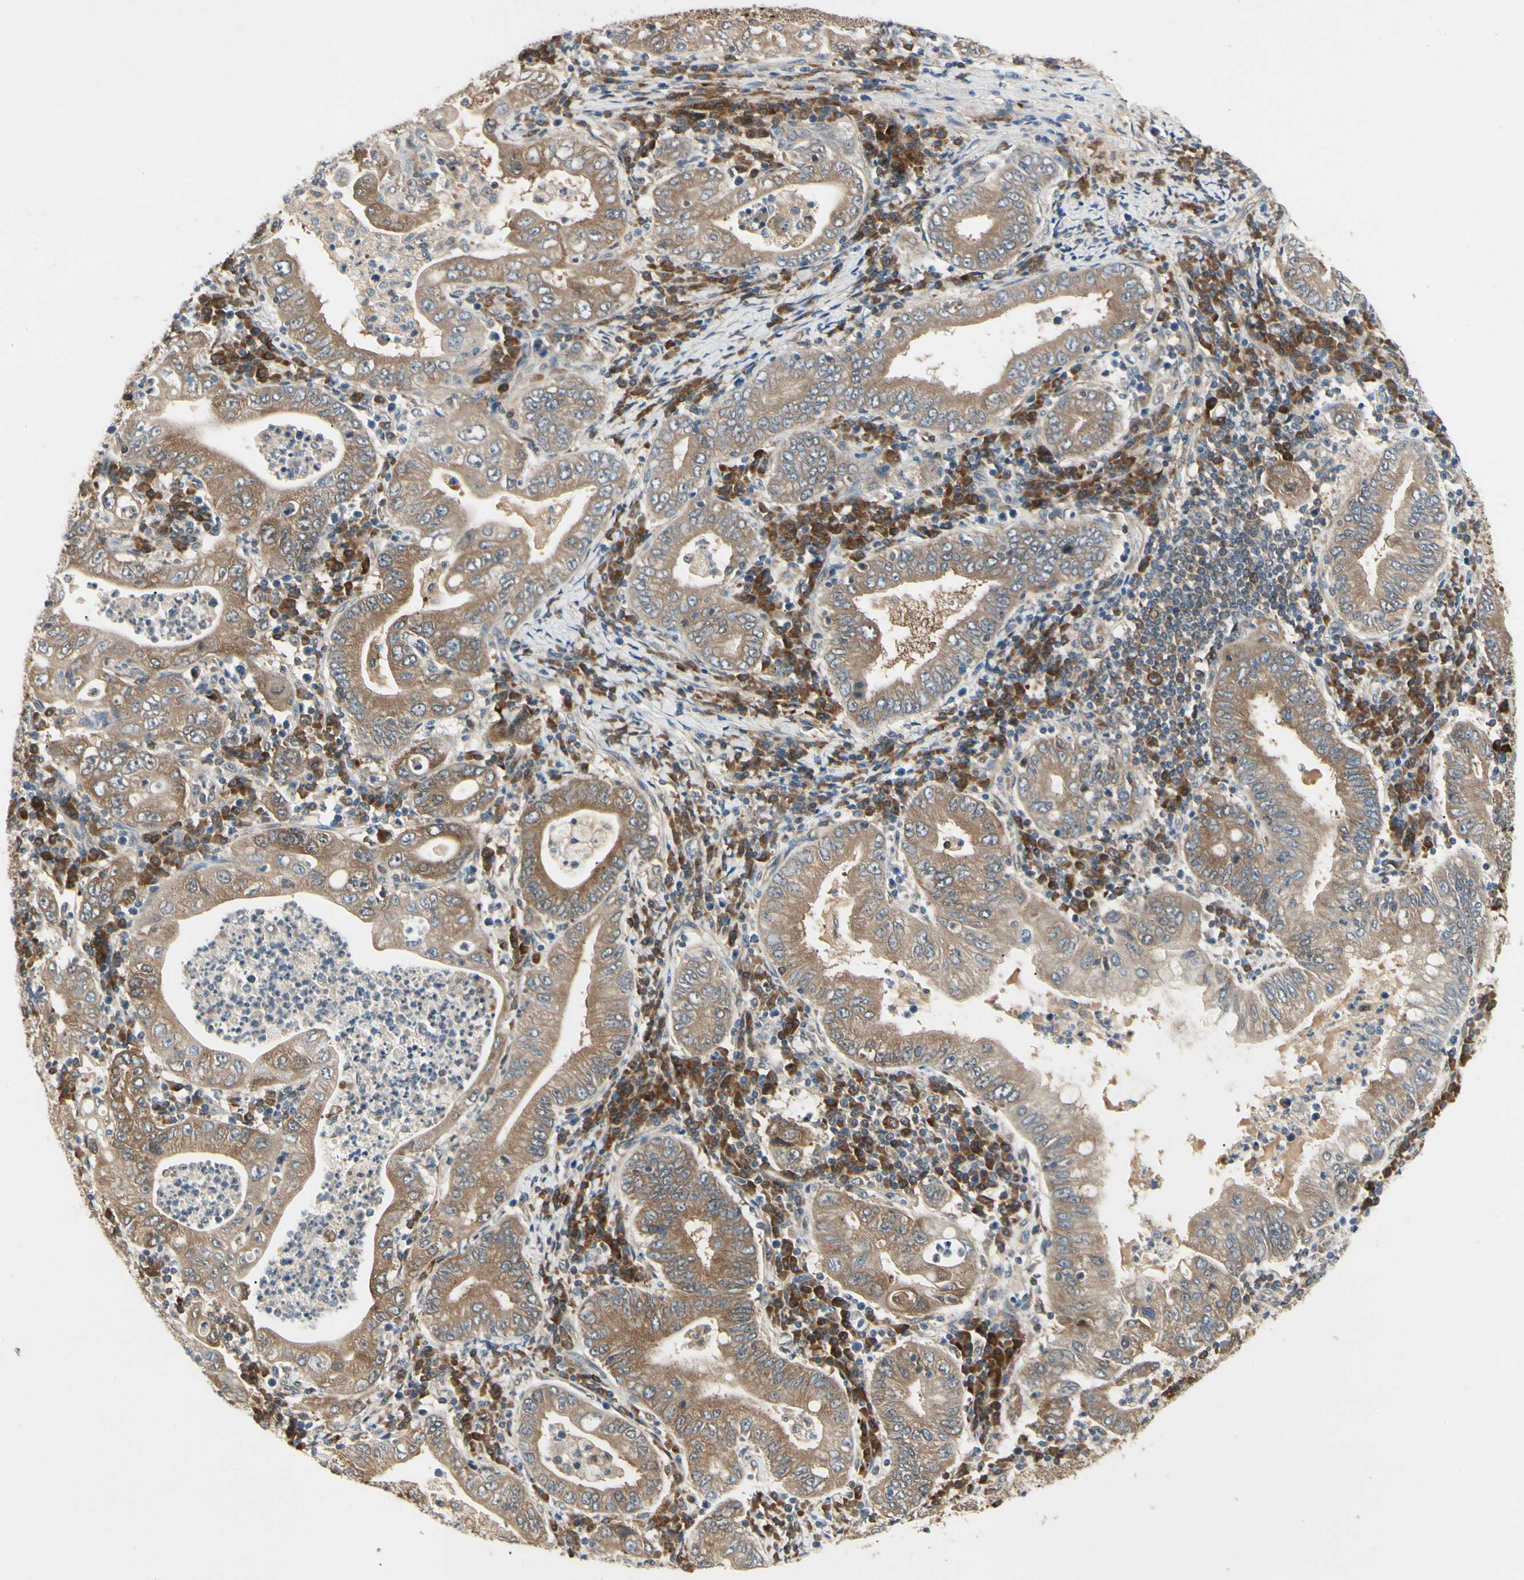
{"staining": {"intensity": "moderate", "quantity": ">75%", "location": "cytoplasmic/membranous"}, "tissue": "stomach cancer", "cell_type": "Tumor cells", "image_type": "cancer", "snomed": [{"axis": "morphology", "description": "Normal tissue, NOS"}, {"axis": "morphology", "description": "Adenocarcinoma, NOS"}, {"axis": "topography", "description": "Esophagus"}, {"axis": "topography", "description": "Stomach, upper"}, {"axis": "topography", "description": "Peripheral nerve tissue"}], "caption": "Adenocarcinoma (stomach) stained with DAB immunohistochemistry shows medium levels of moderate cytoplasmic/membranous positivity in approximately >75% of tumor cells.", "gene": "NME1-NME2", "patient": {"sex": "male", "age": 62}}